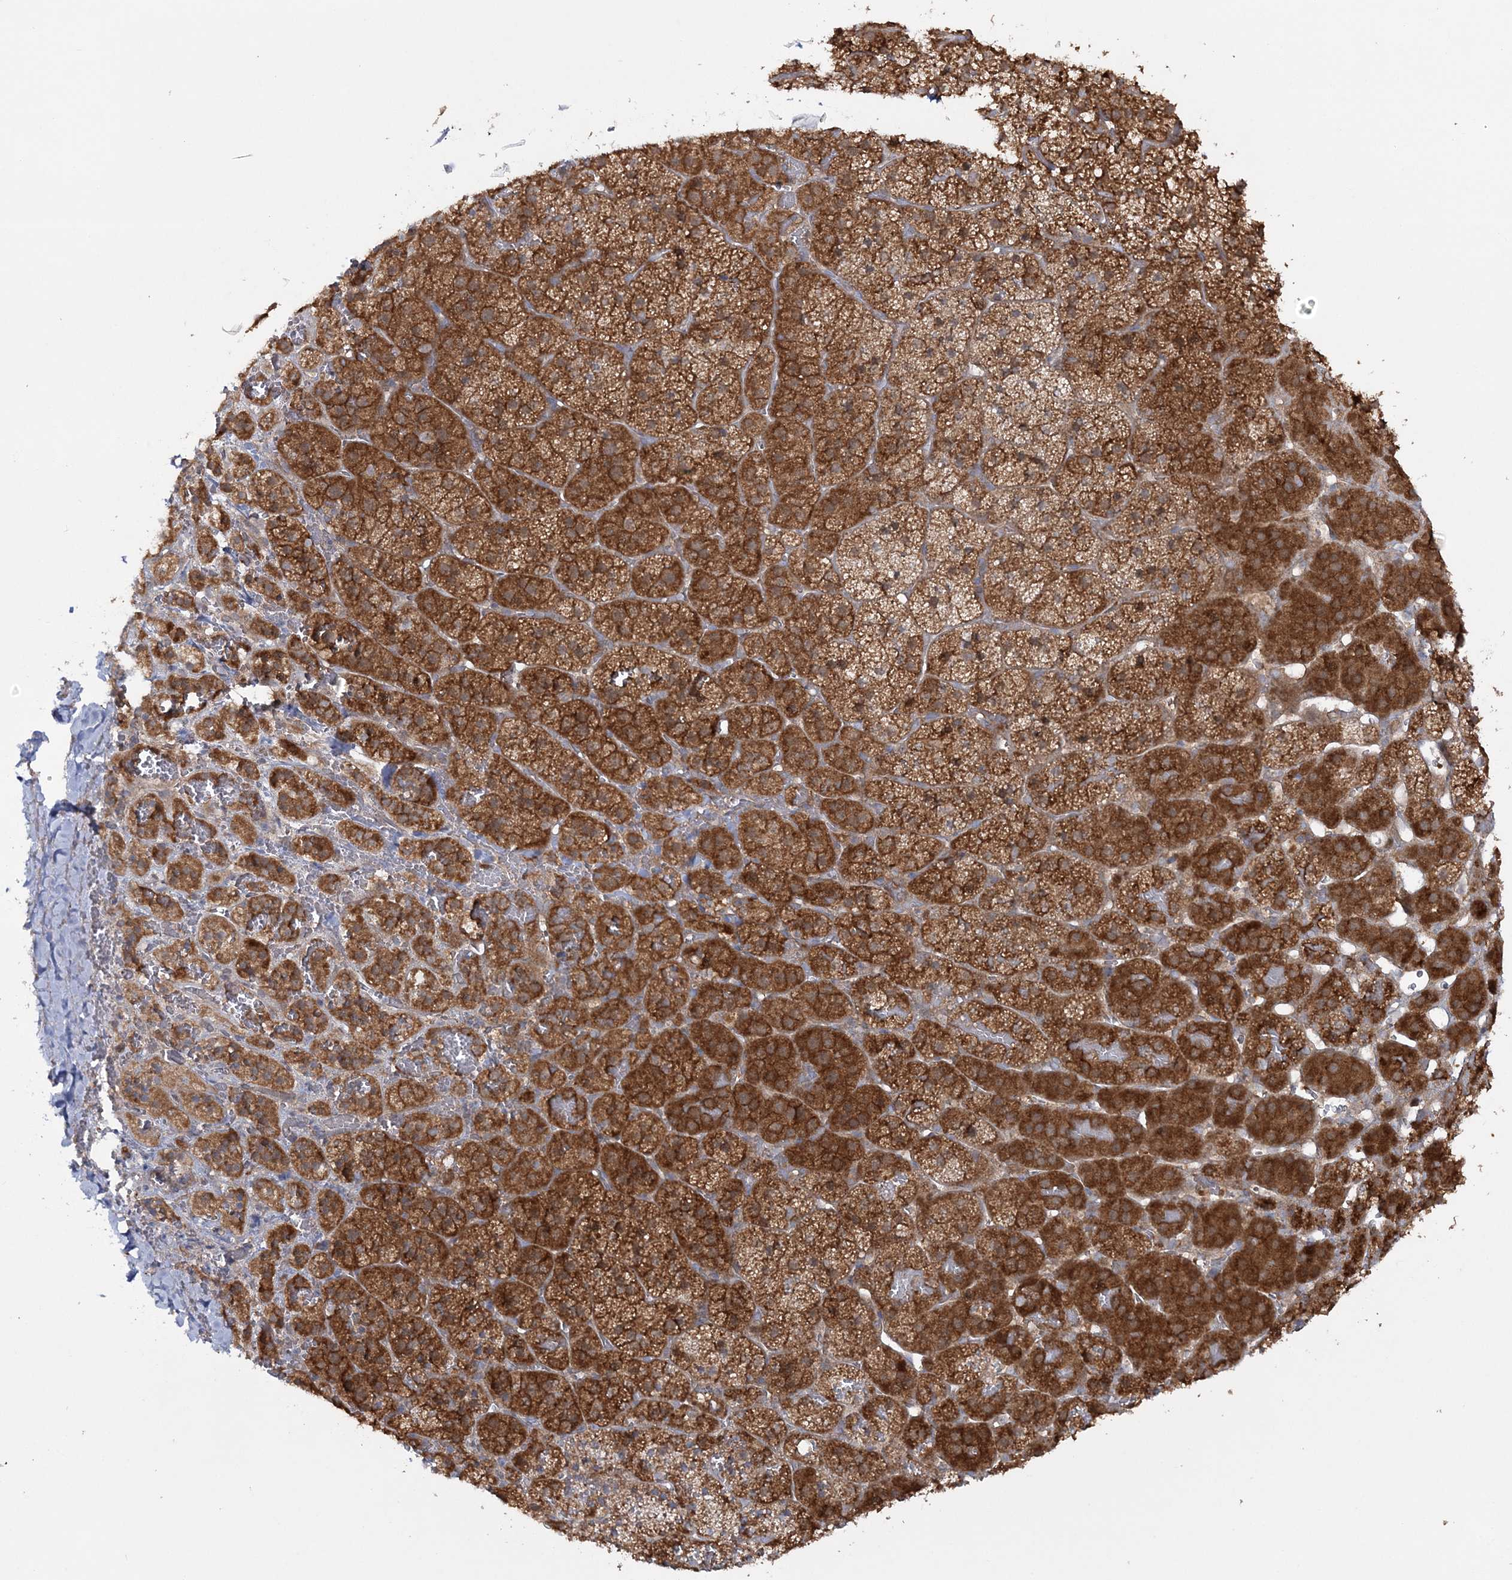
{"staining": {"intensity": "strong", "quantity": ">75%", "location": "cytoplasmic/membranous"}, "tissue": "adrenal gland", "cell_type": "Glandular cells", "image_type": "normal", "snomed": [{"axis": "morphology", "description": "Normal tissue, NOS"}, {"axis": "topography", "description": "Adrenal gland"}], "caption": "This is a micrograph of IHC staining of normal adrenal gland, which shows strong staining in the cytoplasmic/membranous of glandular cells.", "gene": "MOCS2", "patient": {"sex": "female", "age": 44}}